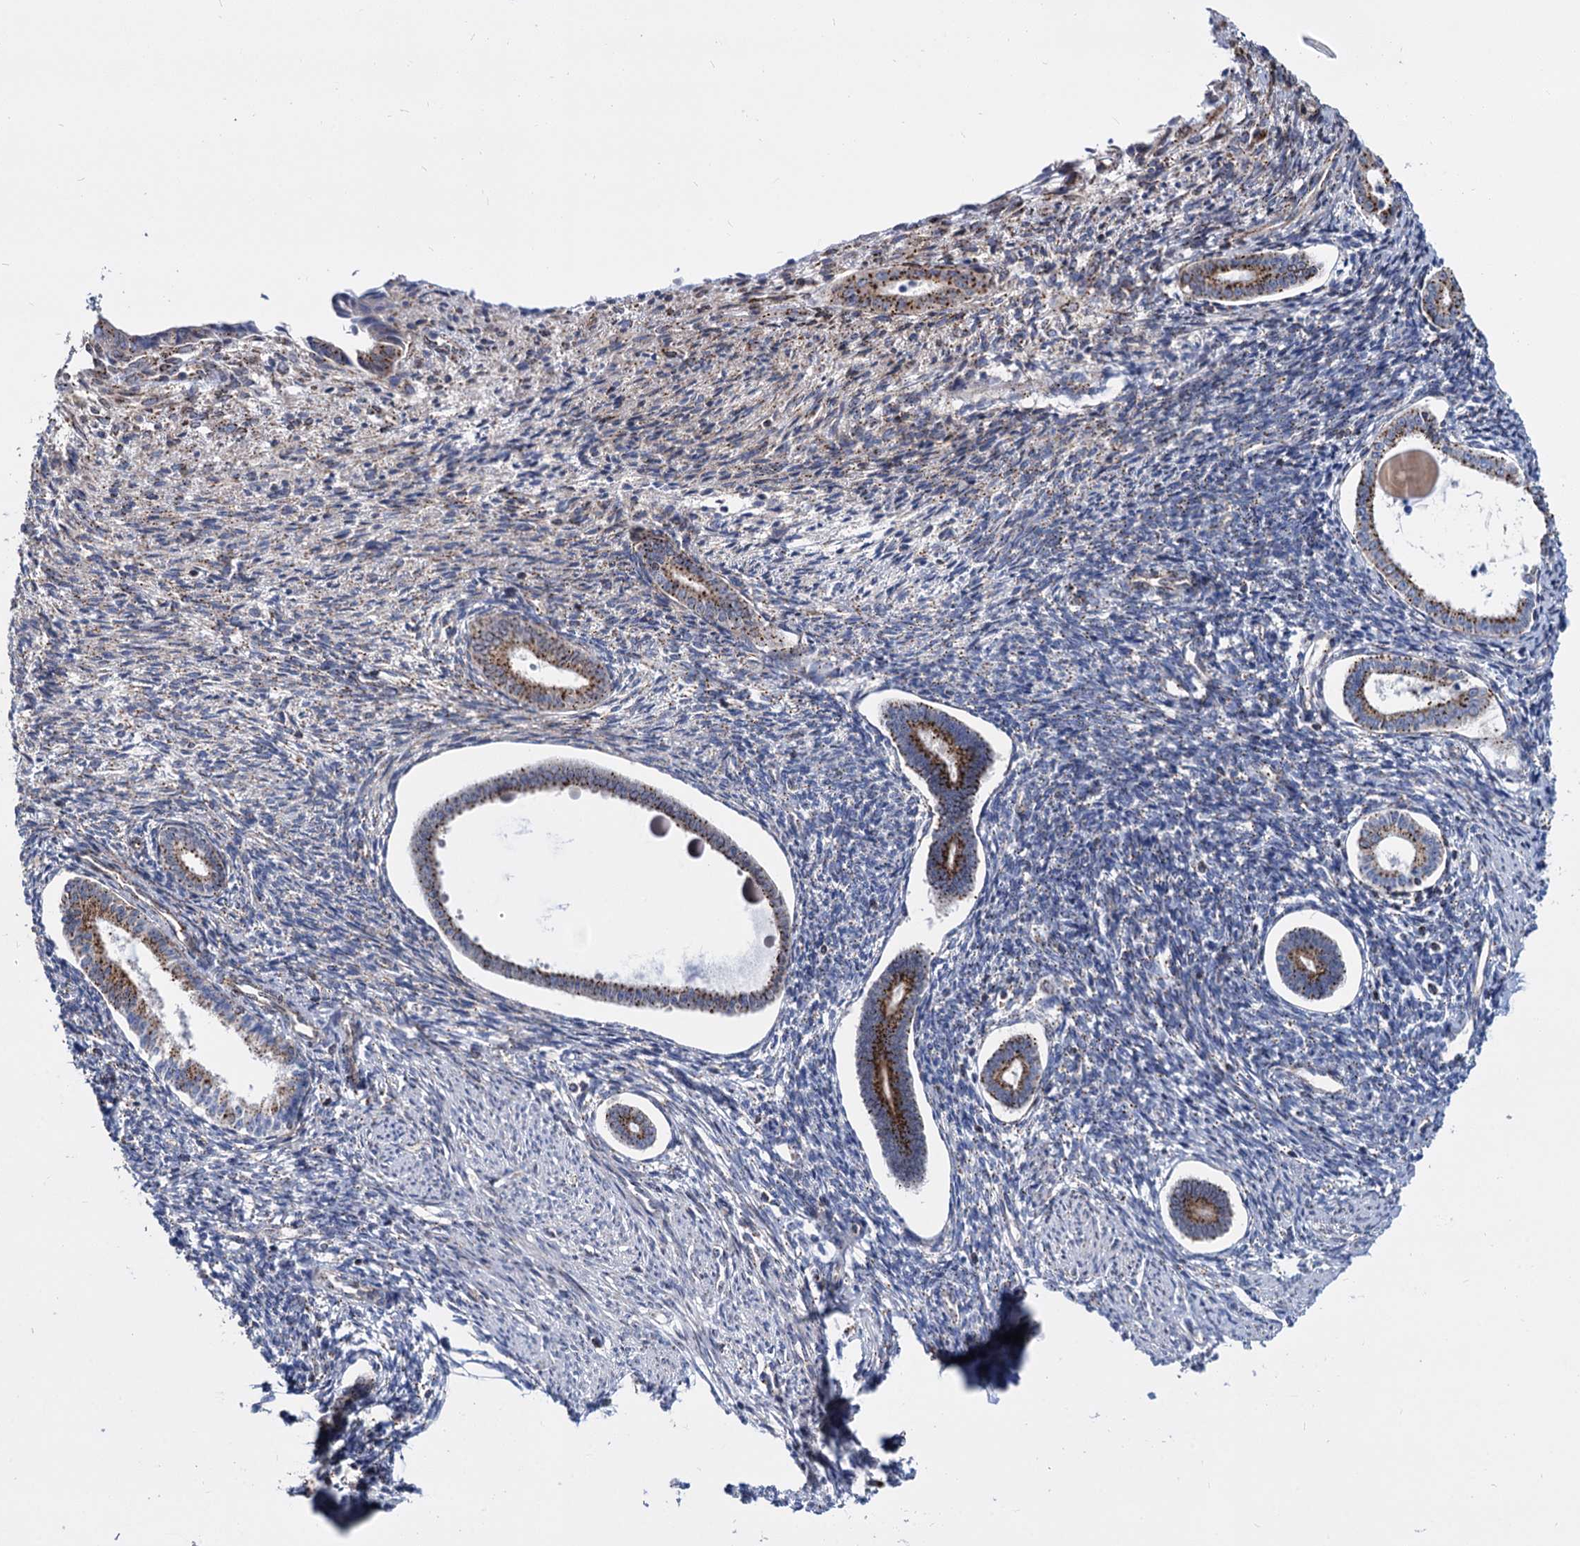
{"staining": {"intensity": "moderate", "quantity": "<25%", "location": "cytoplasmic/membranous"}, "tissue": "endometrium", "cell_type": "Cells in endometrial stroma", "image_type": "normal", "snomed": [{"axis": "morphology", "description": "Normal tissue, NOS"}, {"axis": "topography", "description": "Endometrium"}], "caption": "Moderate cytoplasmic/membranous protein staining is seen in about <25% of cells in endometrial stroma in endometrium.", "gene": "SUPT20H", "patient": {"sex": "female", "age": 56}}